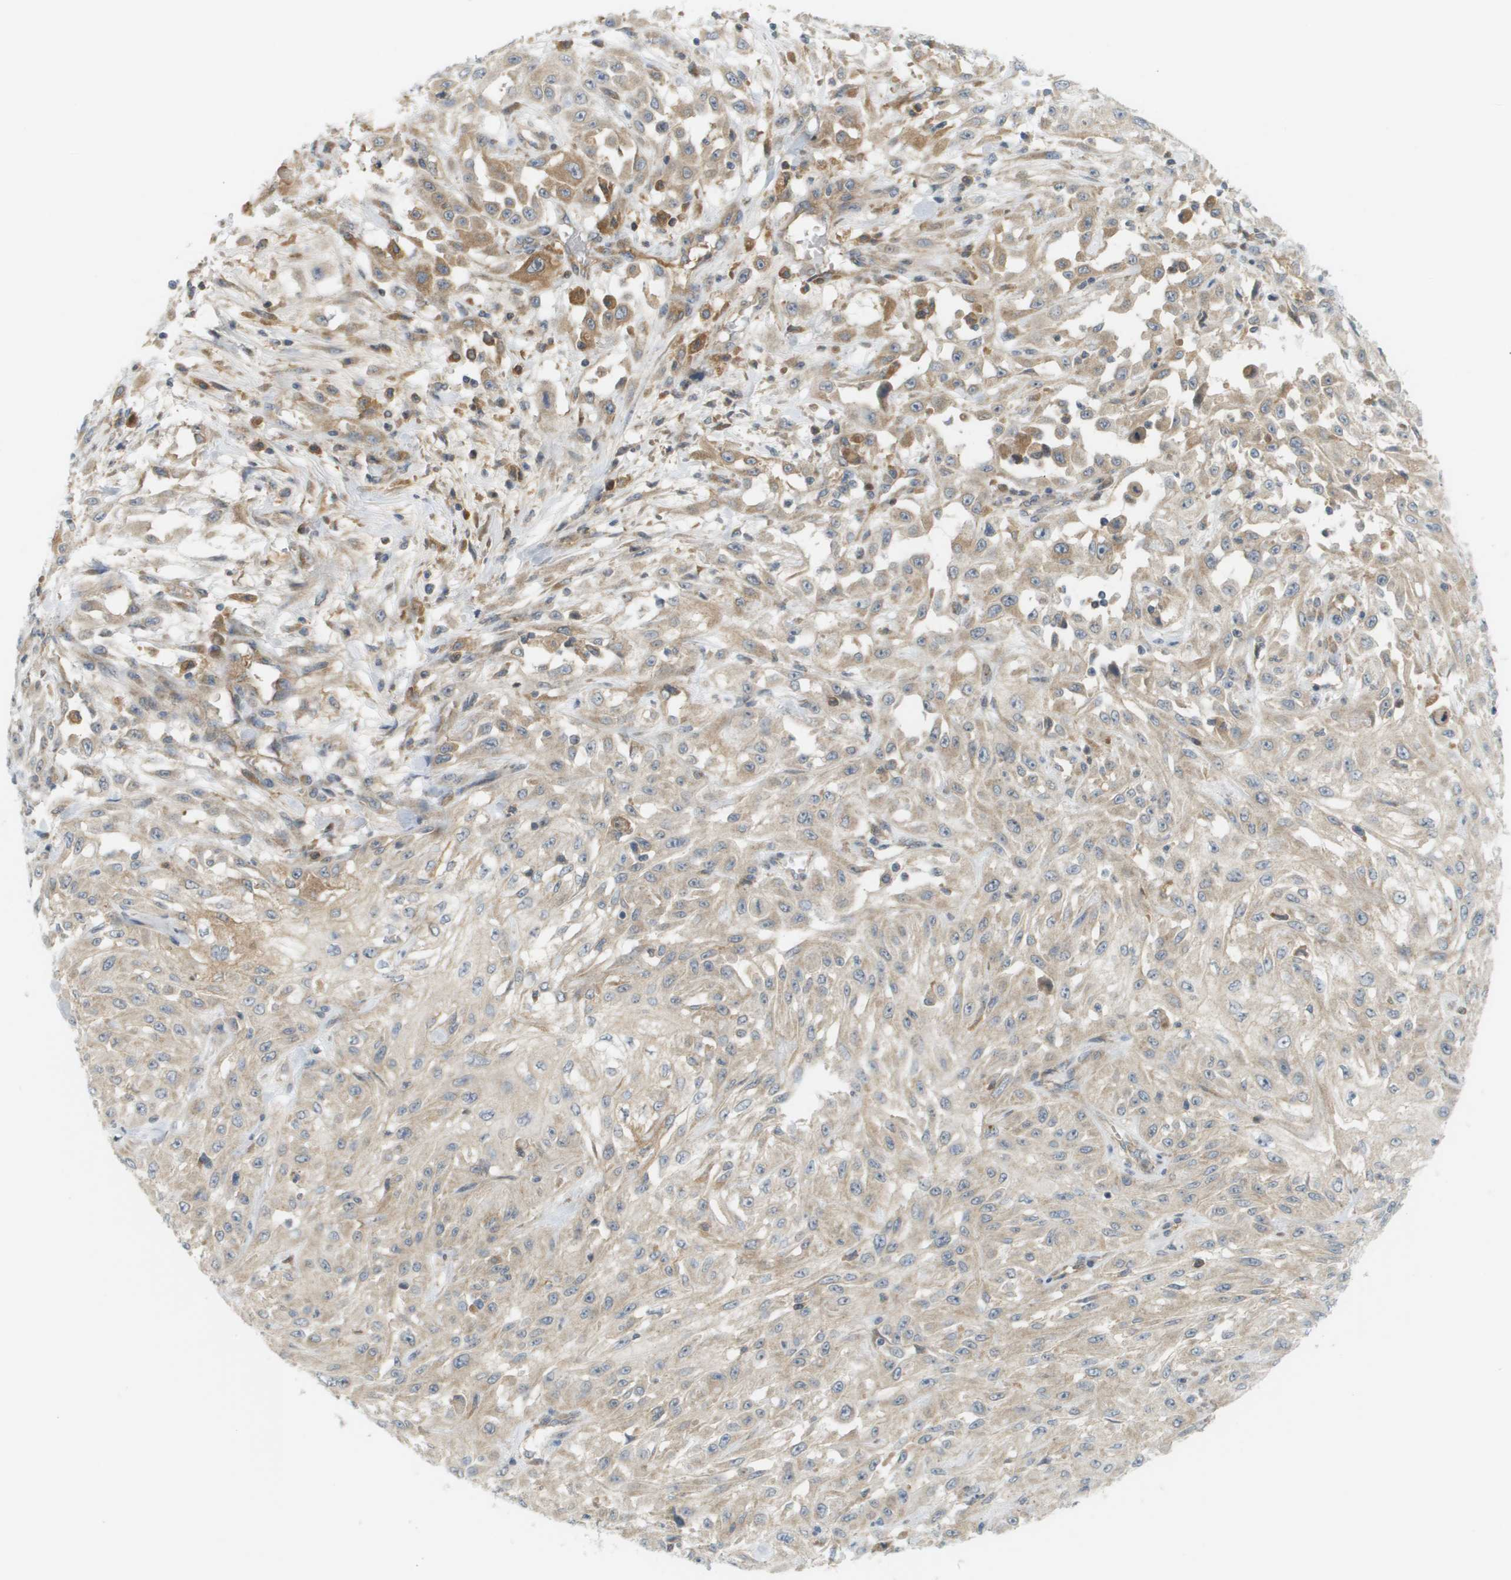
{"staining": {"intensity": "moderate", "quantity": "<25%", "location": "cytoplasmic/membranous"}, "tissue": "skin cancer", "cell_type": "Tumor cells", "image_type": "cancer", "snomed": [{"axis": "morphology", "description": "Squamous cell carcinoma, NOS"}, {"axis": "morphology", "description": "Squamous cell carcinoma, metastatic, NOS"}, {"axis": "topography", "description": "Skin"}, {"axis": "topography", "description": "Lymph node"}], "caption": "Protein analysis of skin cancer tissue shows moderate cytoplasmic/membranous staining in approximately <25% of tumor cells.", "gene": "PROC", "patient": {"sex": "male", "age": 75}}